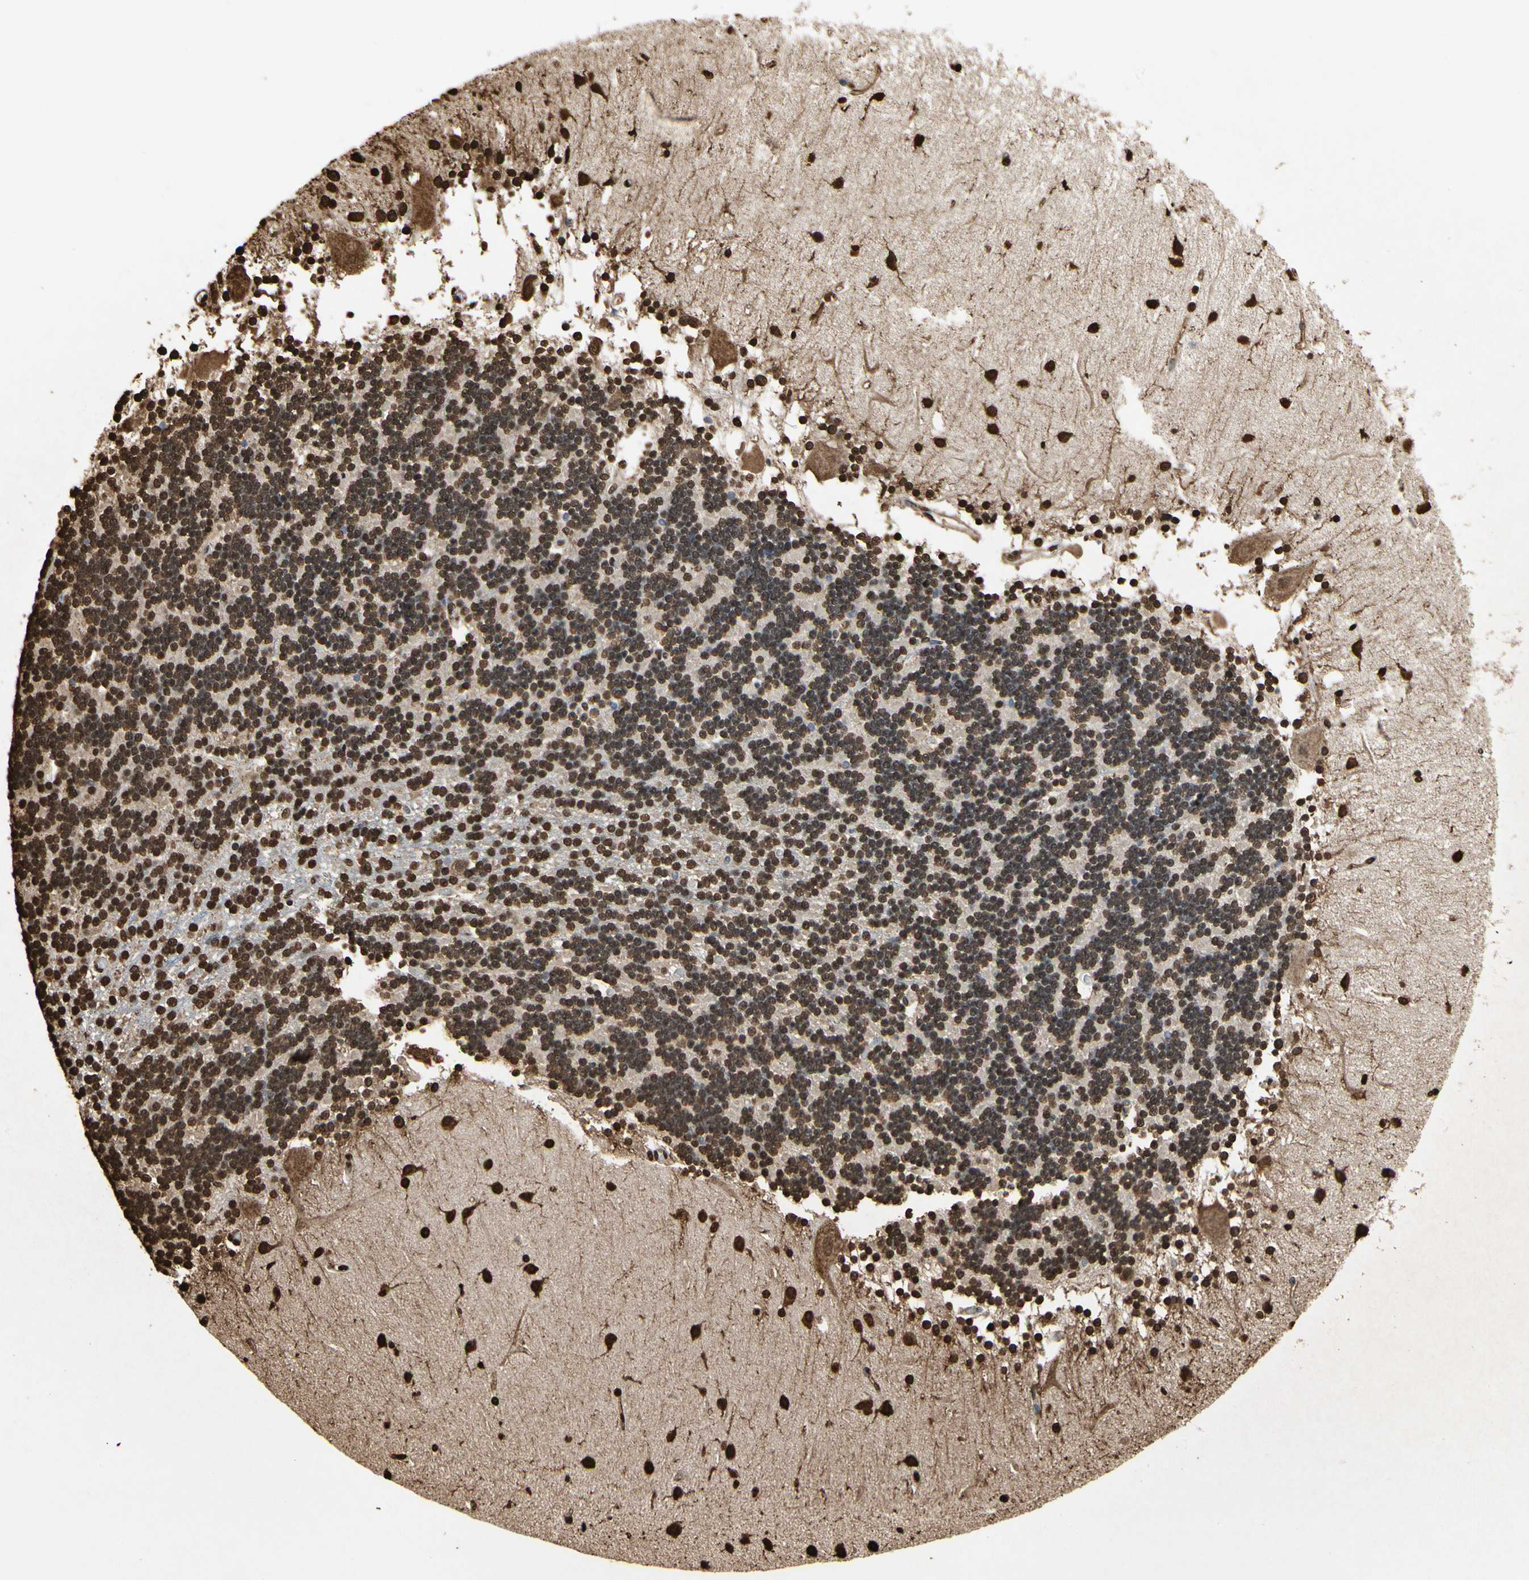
{"staining": {"intensity": "strong", "quantity": ">75%", "location": "nuclear"}, "tissue": "cerebellum", "cell_type": "Cells in granular layer", "image_type": "normal", "snomed": [{"axis": "morphology", "description": "Normal tissue, NOS"}, {"axis": "topography", "description": "Cerebellum"}], "caption": "IHC (DAB (3,3'-diaminobenzidine)) staining of normal cerebellum reveals strong nuclear protein expression in about >75% of cells in granular layer.", "gene": "HNRNPK", "patient": {"sex": "female", "age": 54}}